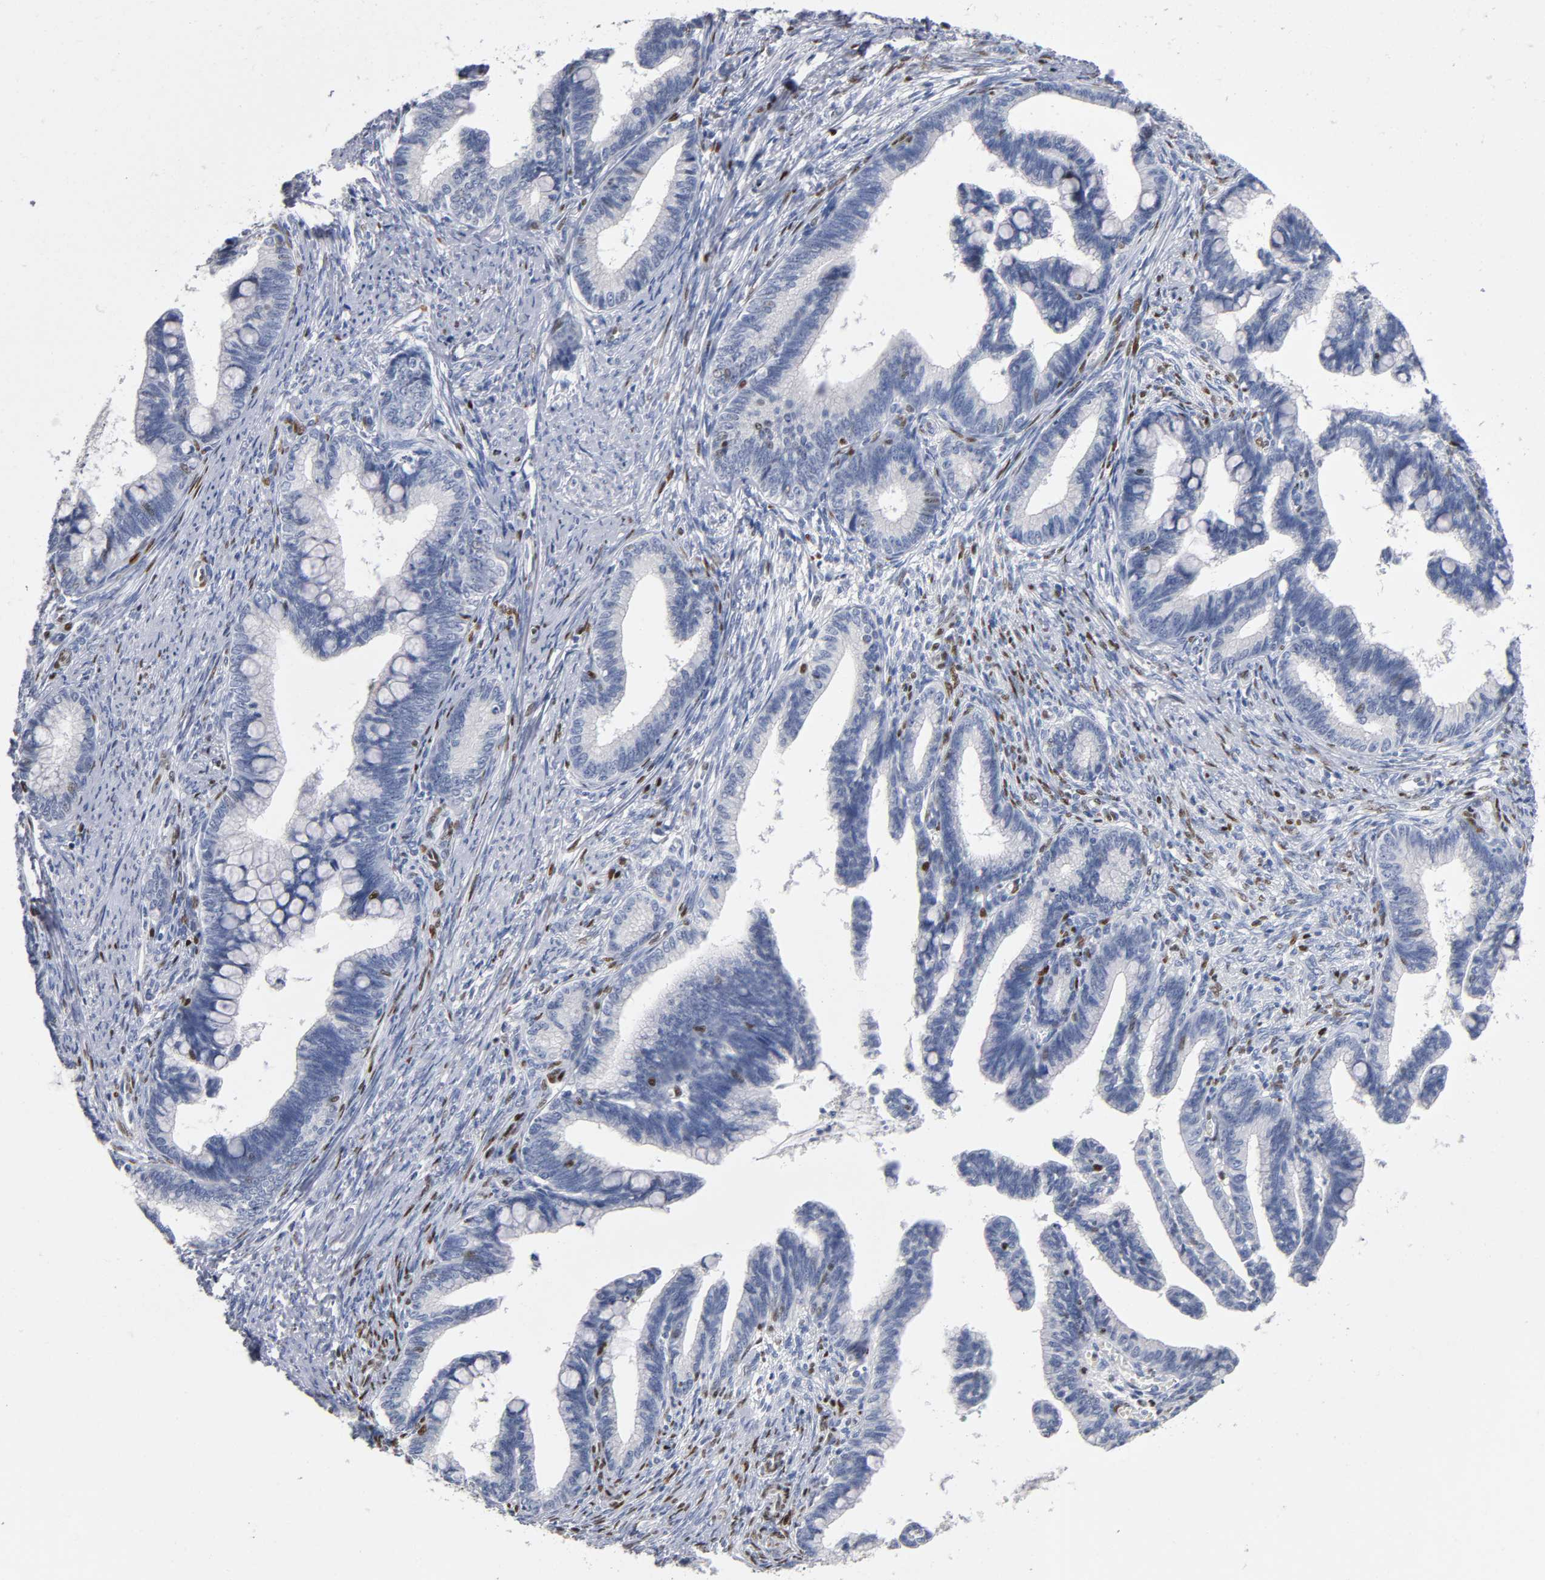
{"staining": {"intensity": "negative", "quantity": "none", "location": "none"}, "tissue": "cervical cancer", "cell_type": "Tumor cells", "image_type": "cancer", "snomed": [{"axis": "morphology", "description": "Adenocarcinoma, NOS"}, {"axis": "topography", "description": "Cervix"}], "caption": "This histopathology image is of adenocarcinoma (cervical) stained with IHC to label a protein in brown with the nuclei are counter-stained blue. There is no expression in tumor cells.", "gene": "SP3", "patient": {"sex": "female", "age": 36}}